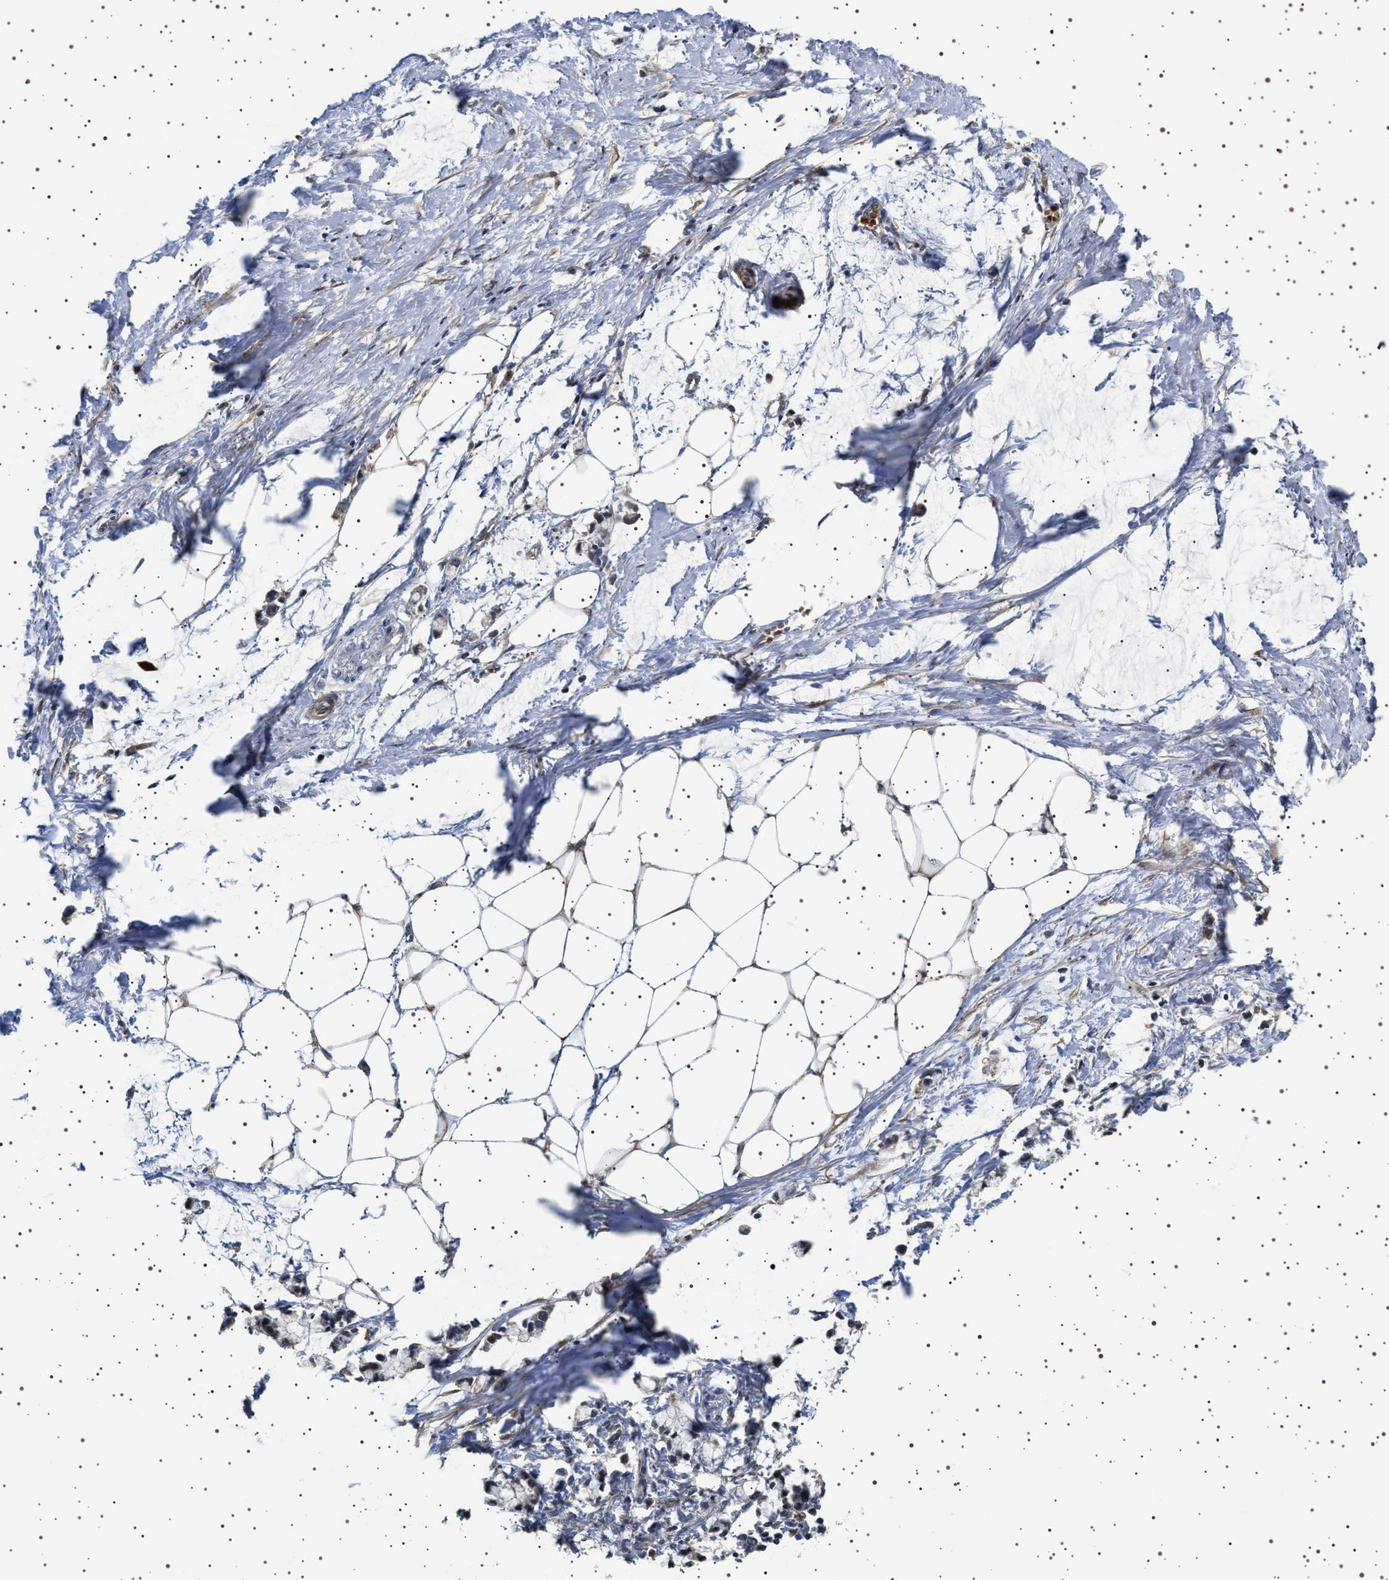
{"staining": {"intensity": "weak", "quantity": ">75%", "location": "cytoplasmic/membranous,nuclear"}, "tissue": "adipose tissue", "cell_type": "Adipocytes", "image_type": "normal", "snomed": [{"axis": "morphology", "description": "Normal tissue, NOS"}, {"axis": "morphology", "description": "Adenocarcinoma, NOS"}, {"axis": "topography", "description": "Colon"}, {"axis": "topography", "description": "Peripheral nerve tissue"}], "caption": "Brown immunohistochemical staining in unremarkable adipose tissue exhibits weak cytoplasmic/membranous,nuclear positivity in approximately >75% of adipocytes.", "gene": "BAG3", "patient": {"sex": "male", "age": 14}}